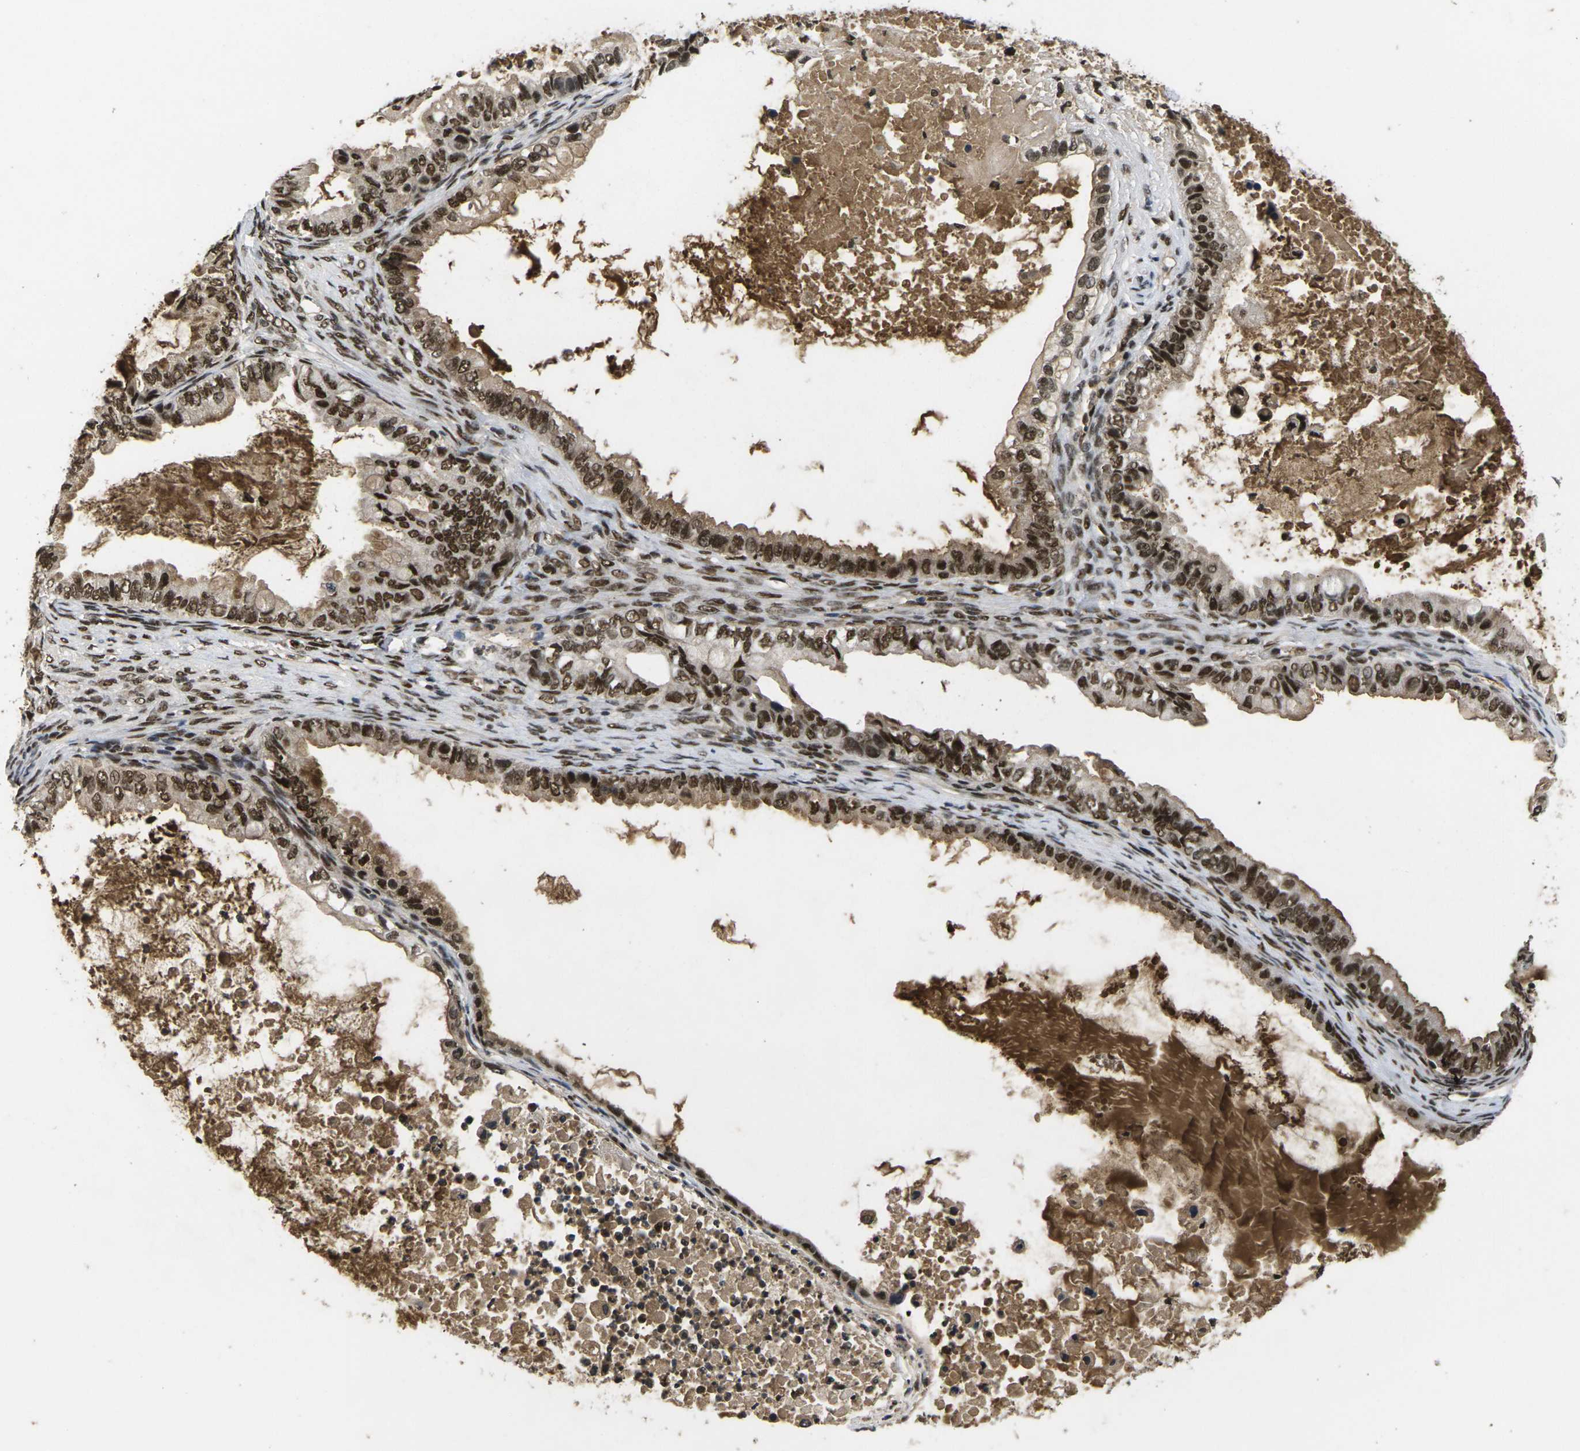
{"staining": {"intensity": "strong", "quantity": ">75%", "location": "nuclear"}, "tissue": "ovarian cancer", "cell_type": "Tumor cells", "image_type": "cancer", "snomed": [{"axis": "morphology", "description": "Cystadenocarcinoma, mucinous, NOS"}, {"axis": "topography", "description": "Ovary"}], "caption": "Strong nuclear protein expression is identified in approximately >75% of tumor cells in ovarian cancer. The staining is performed using DAB (3,3'-diaminobenzidine) brown chromogen to label protein expression. The nuclei are counter-stained blue using hematoxylin.", "gene": "GTF2E1", "patient": {"sex": "female", "age": 80}}